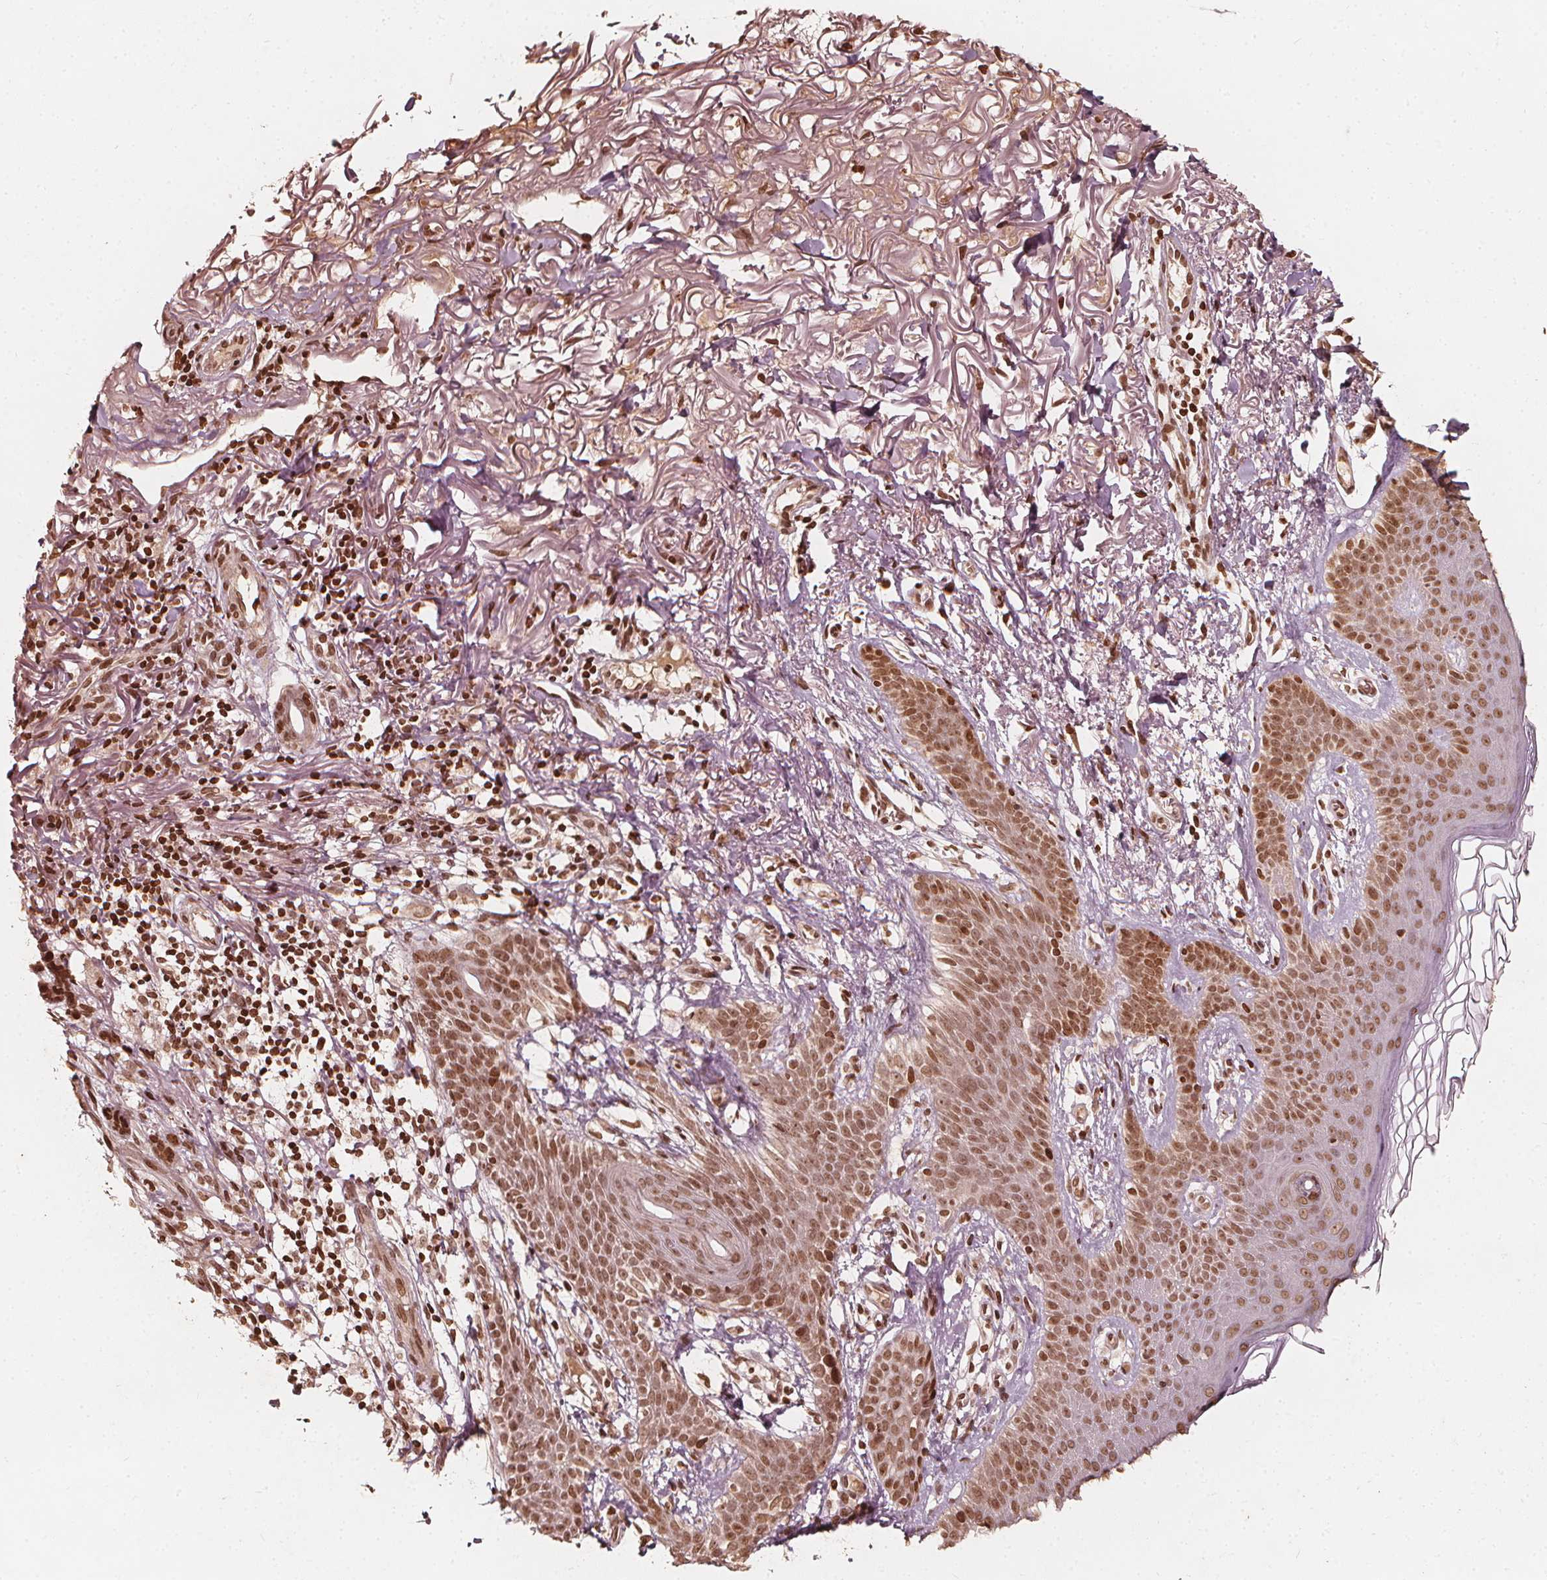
{"staining": {"intensity": "moderate", "quantity": ">75%", "location": "nuclear"}, "tissue": "skin cancer", "cell_type": "Tumor cells", "image_type": "cancer", "snomed": [{"axis": "morphology", "description": "Basal cell carcinoma"}, {"axis": "topography", "description": "Skin"}], "caption": "High-magnification brightfield microscopy of skin cancer (basal cell carcinoma) stained with DAB (brown) and counterstained with hematoxylin (blue). tumor cells exhibit moderate nuclear staining is present in about>75% of cells.", "gene": "H3C14", "patient": {"sex": "female", "age": 78}}